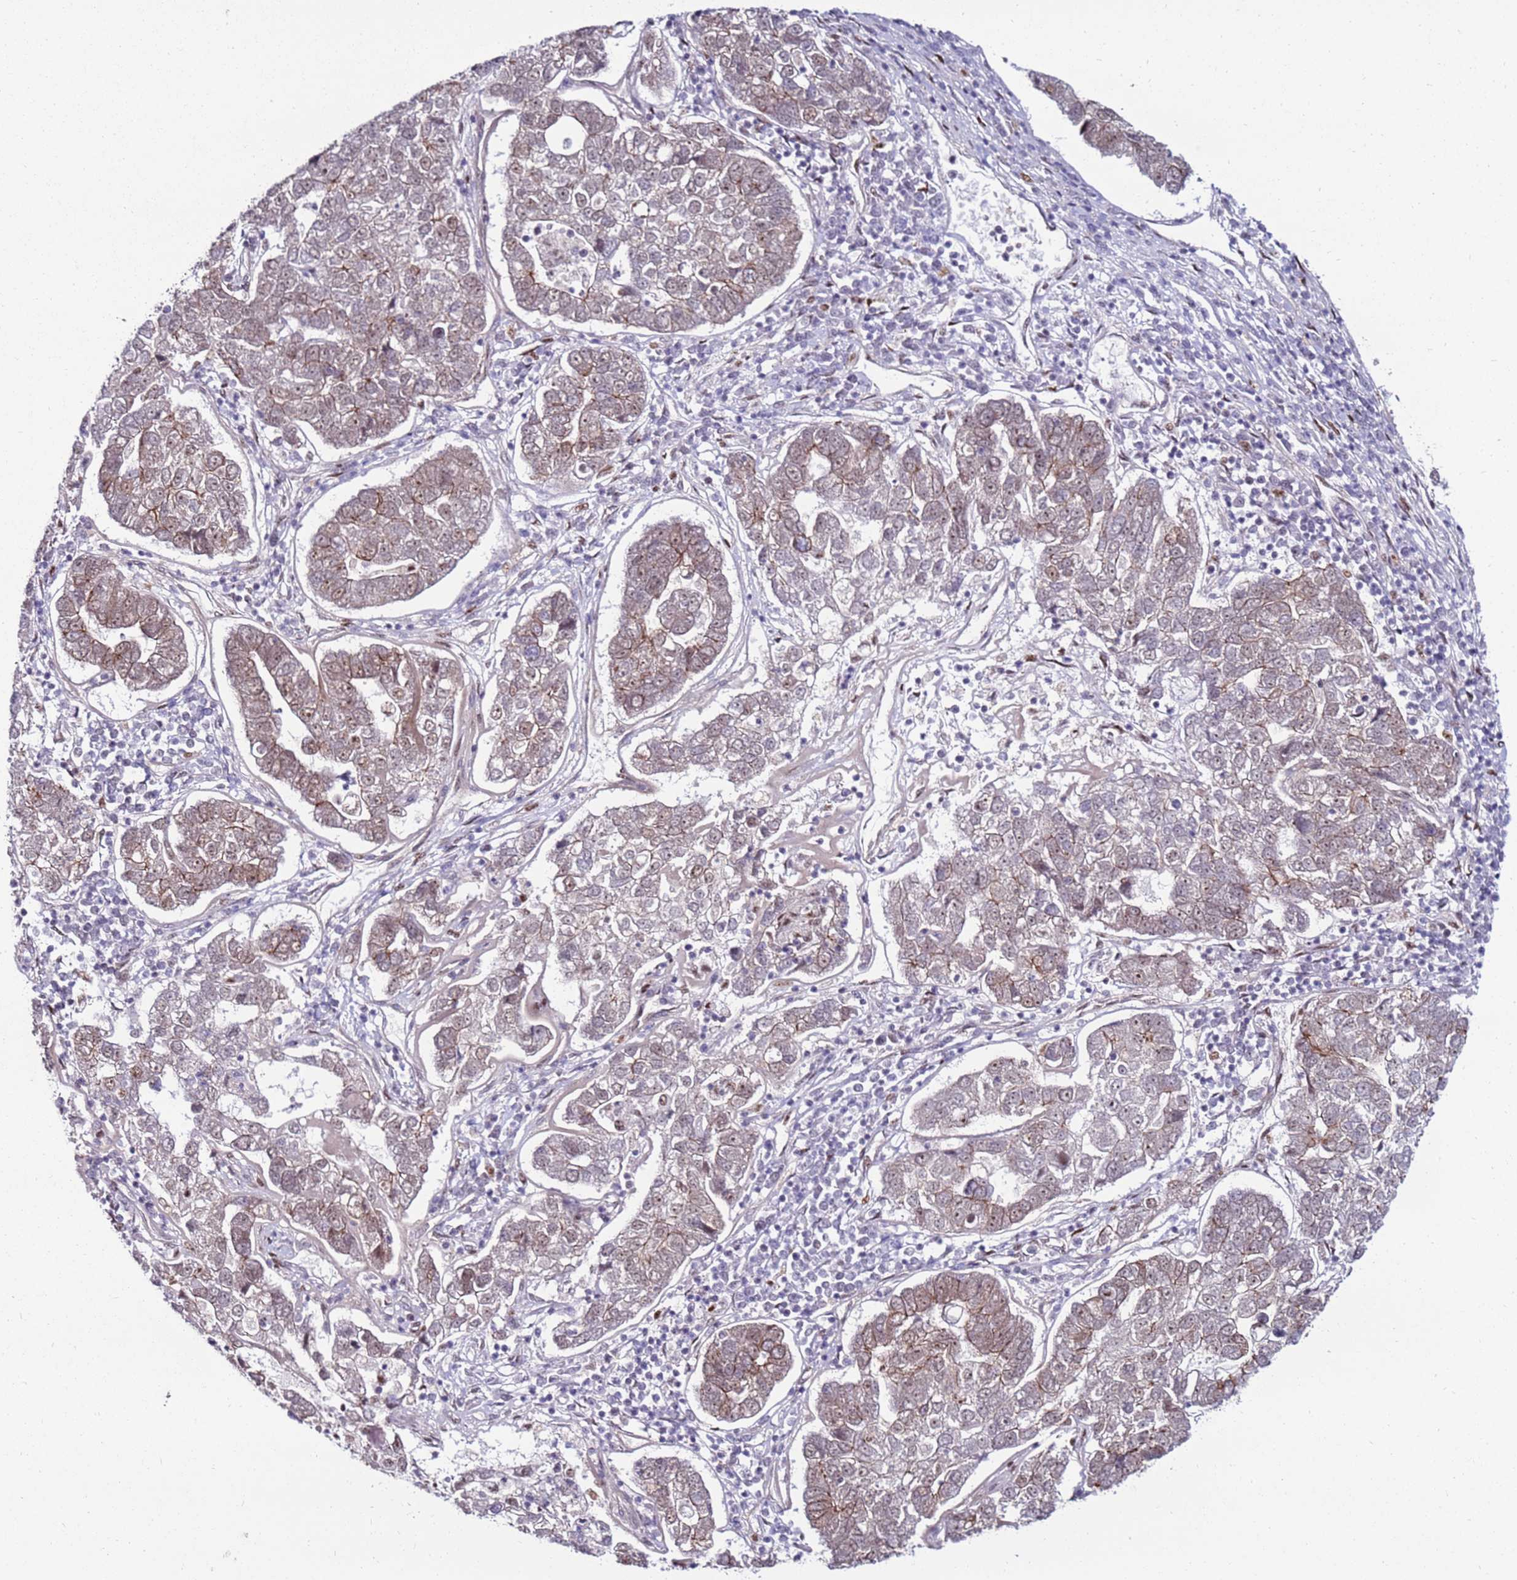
{"staining": {"intensity": "weak", "quantity": "25%-75%", "location": "cytoplasmic/membranous,nuclear"}, "tissue": "pancreatic cancer", "cell_type": "Tumor cells", "image_type": "cancer", "snomed": [{"axis": "morphology", "description": "Adenocarcinoma, NOS"}, {"axis": "topography", "description": "Pancreas"}], "caption": "Pancreatic cancer was stained to show a protein in brown. There is low levels of weak cytoplasmic/membranous and nuclear staining in approximately 25%-75% of tumor cells. Nuclei are stained in blue.", "gene": "KPNA4", "patient": {"sex": "female", "age": 61}}